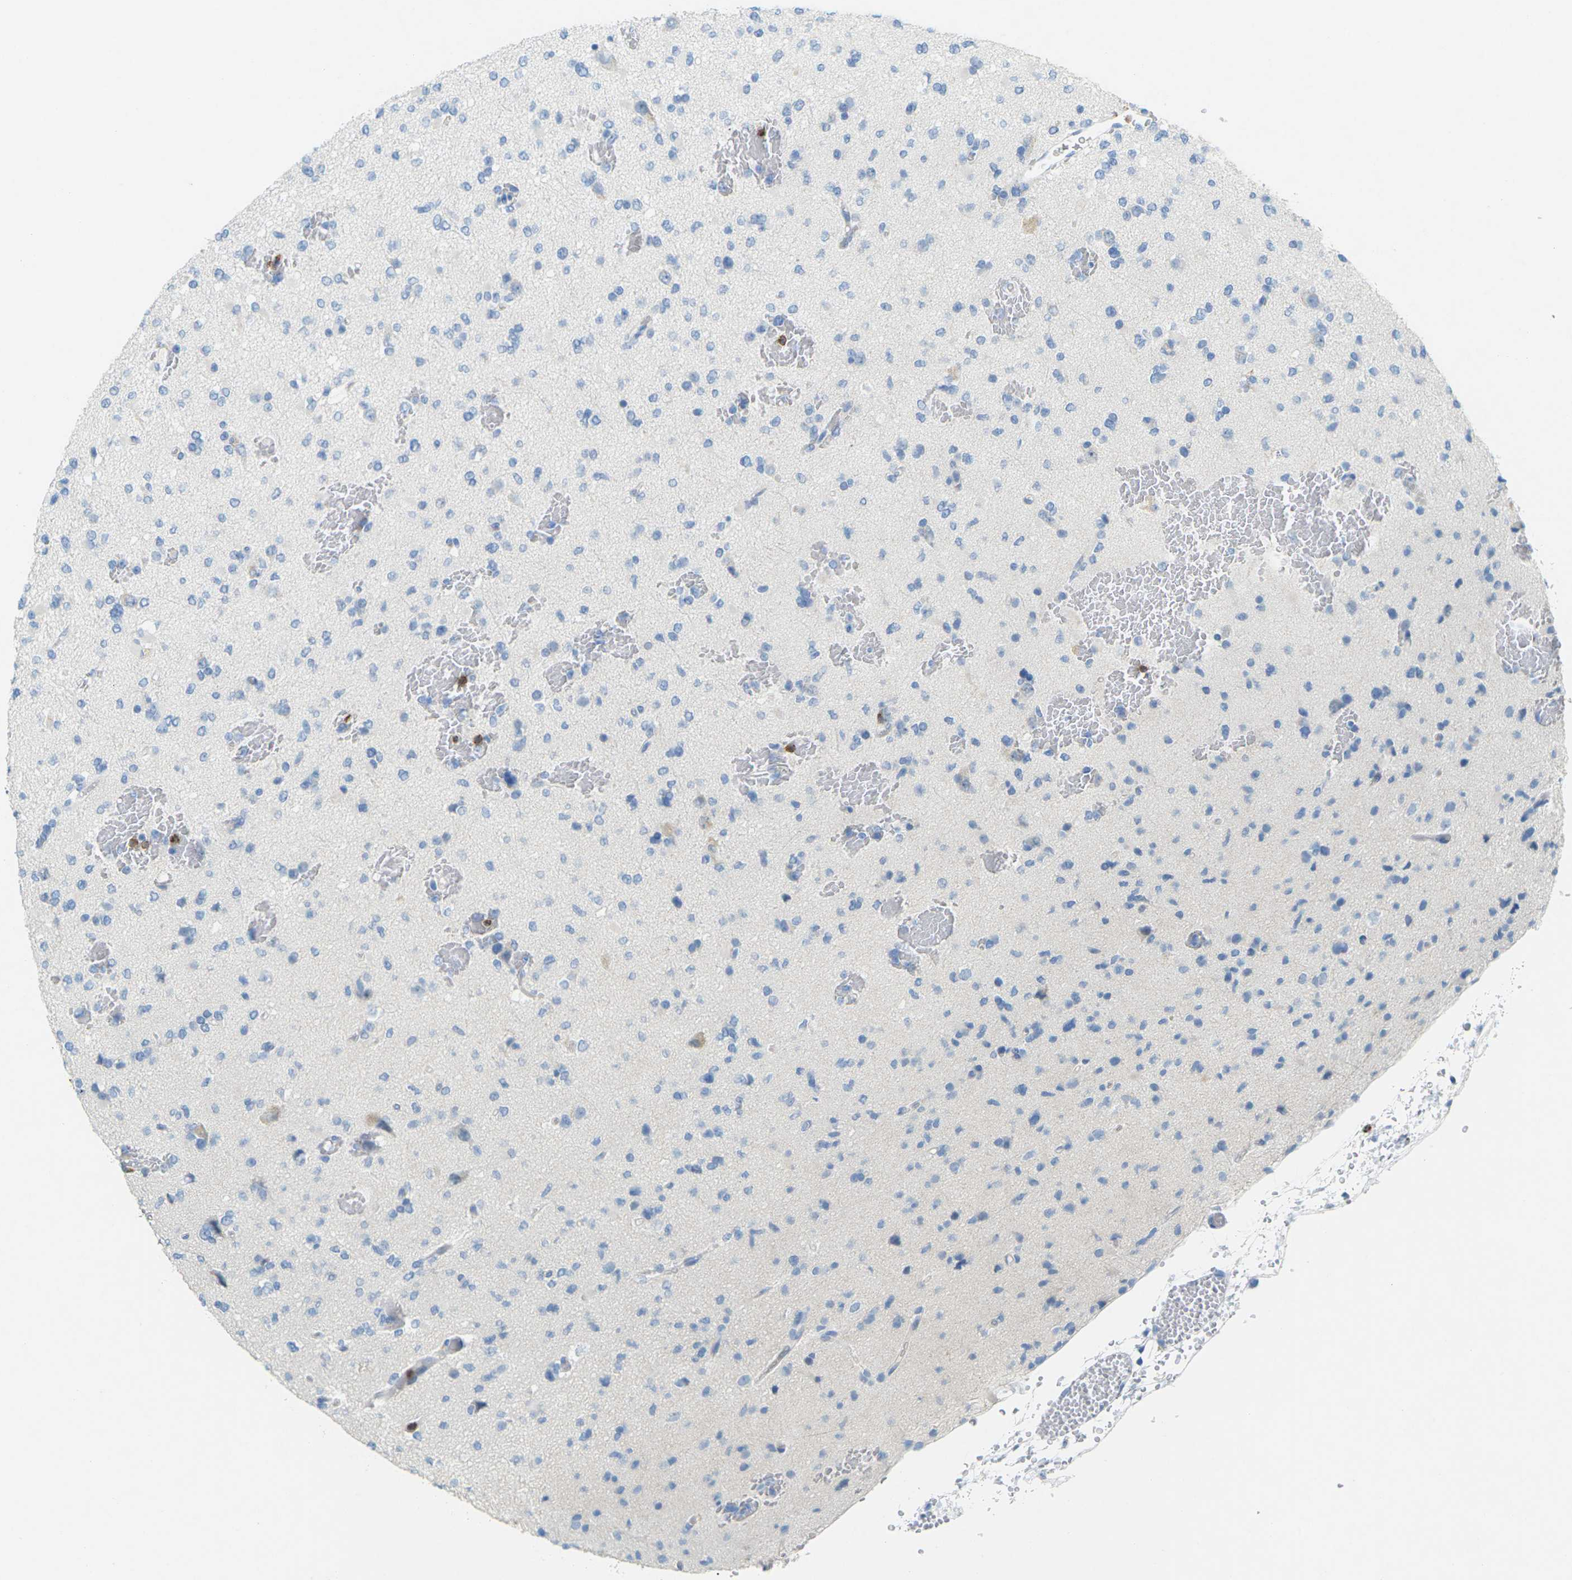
{"staining": {"intensity": "negative", "quantity": "none", "location": "none"}, "tissue": "glioma", "cell_type": "Tumor cells", "image_type": "cancer", "snomed": [{"axis": "morphology", "description": "Glioma, malignant, Low grade"}, {"axis": "topography", "description": "Brain"}], "caption": "An immunohistochemistry (IHC) photomicrograph of malignant low-grade glioma is shown. There is no staining in tumor cells of malignant low-grade glioma.", "gene": "CDH16", "patient": {"sex": "female", "age": 22}}